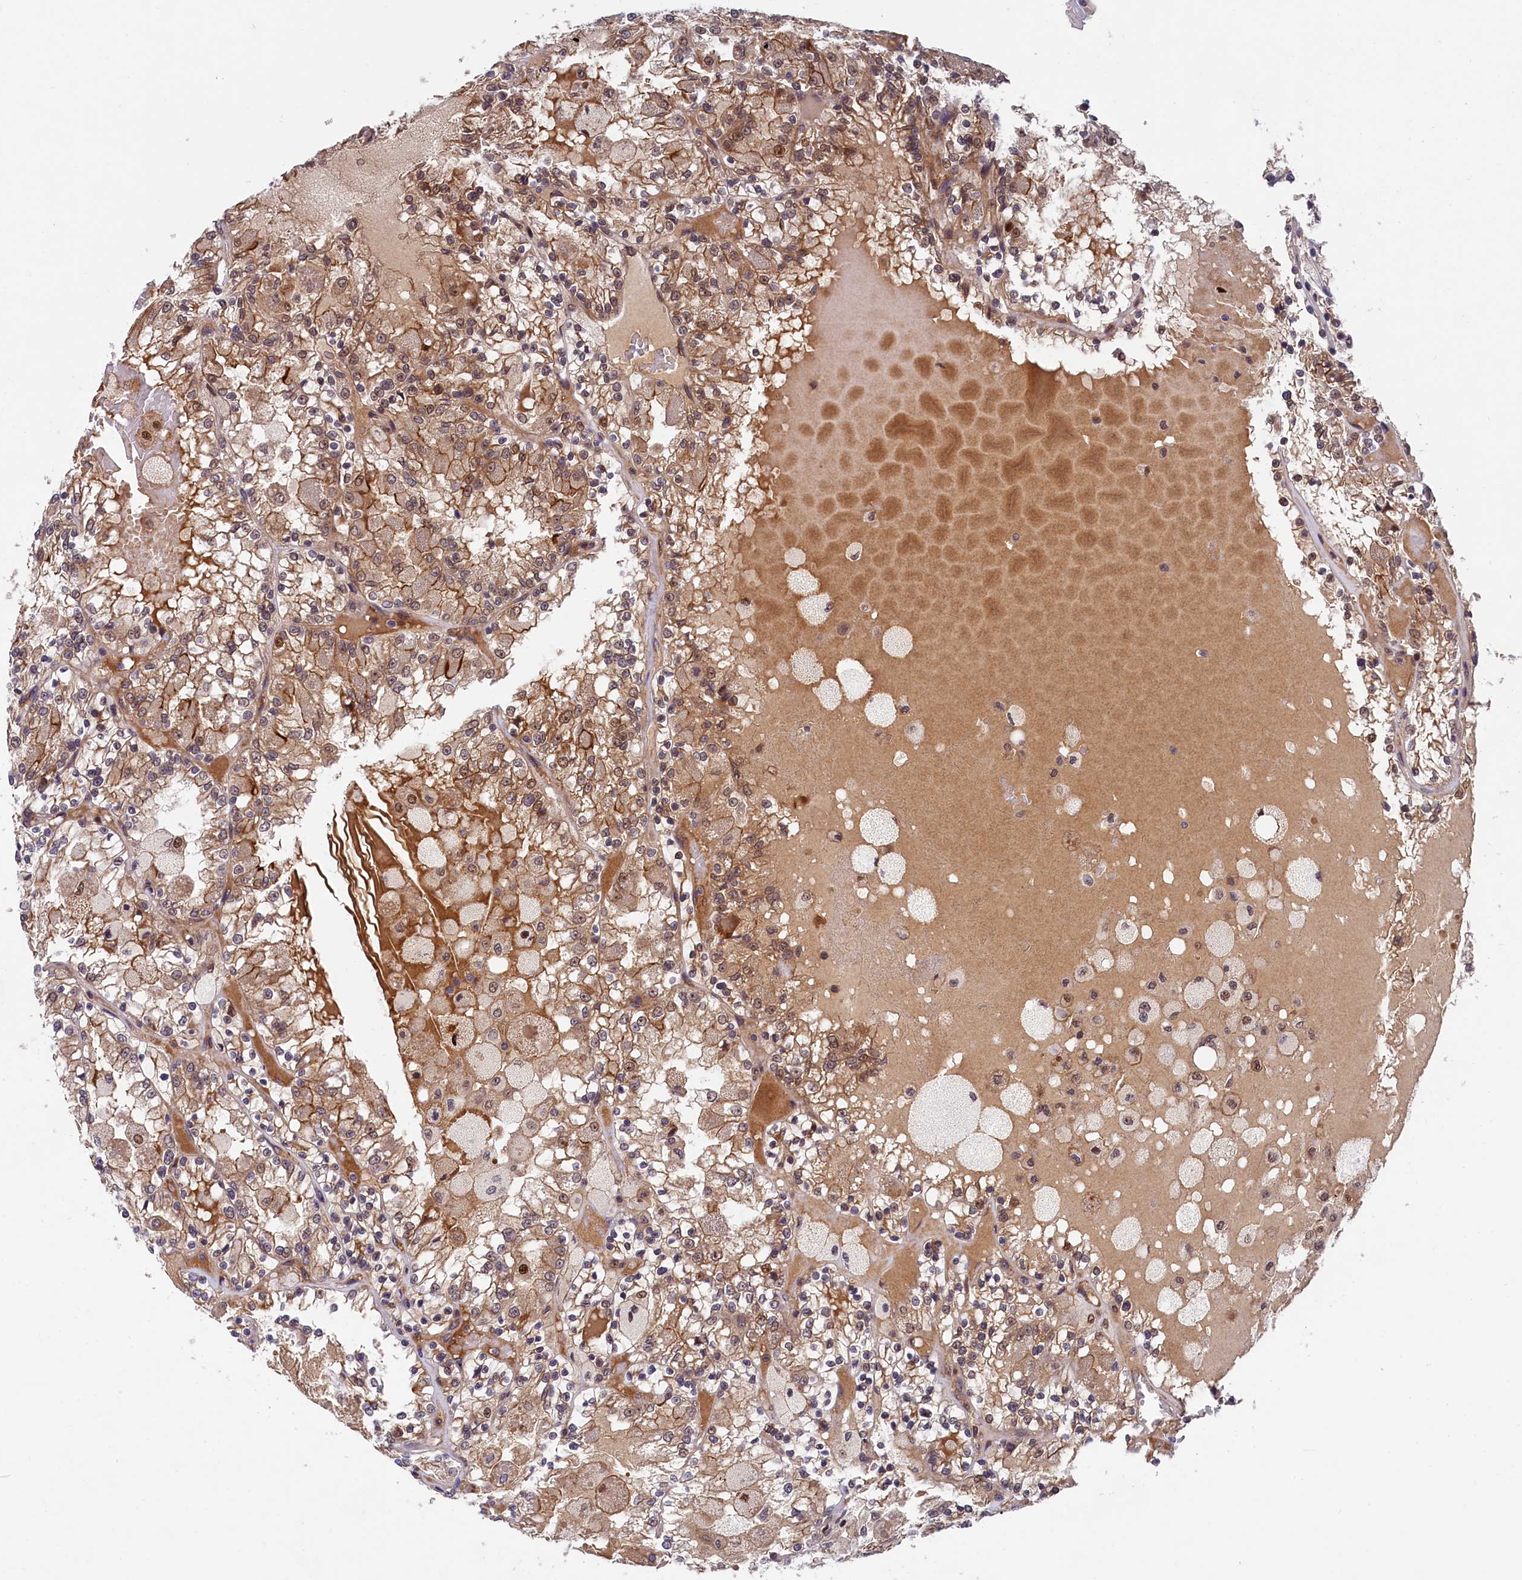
{"staining": {"intensity": "moderate", "quantity": ">75%", "location": "cytoplasmic/membranous,nuclear"}, "tissue": "renal cancer", "cell_type": "Tumor cells", "image_type": "cancer", "snomed": [{"axis": "morphology", "description": "Adenocarcinoma, NOS"}, {"axis": "topography", "description": "Kidney"}], "caption": "Immunohistochemistry (IHC) (DAB (3,3'-diaminobenzidine)) staining of human renal cancer demonstrates moderate cytoplasmic/membranous and nuclear protein positivity in approximately >75% of tumor cells.", "gene": "ARL14EP", "patient": {"sex": "female", "age": 56}}